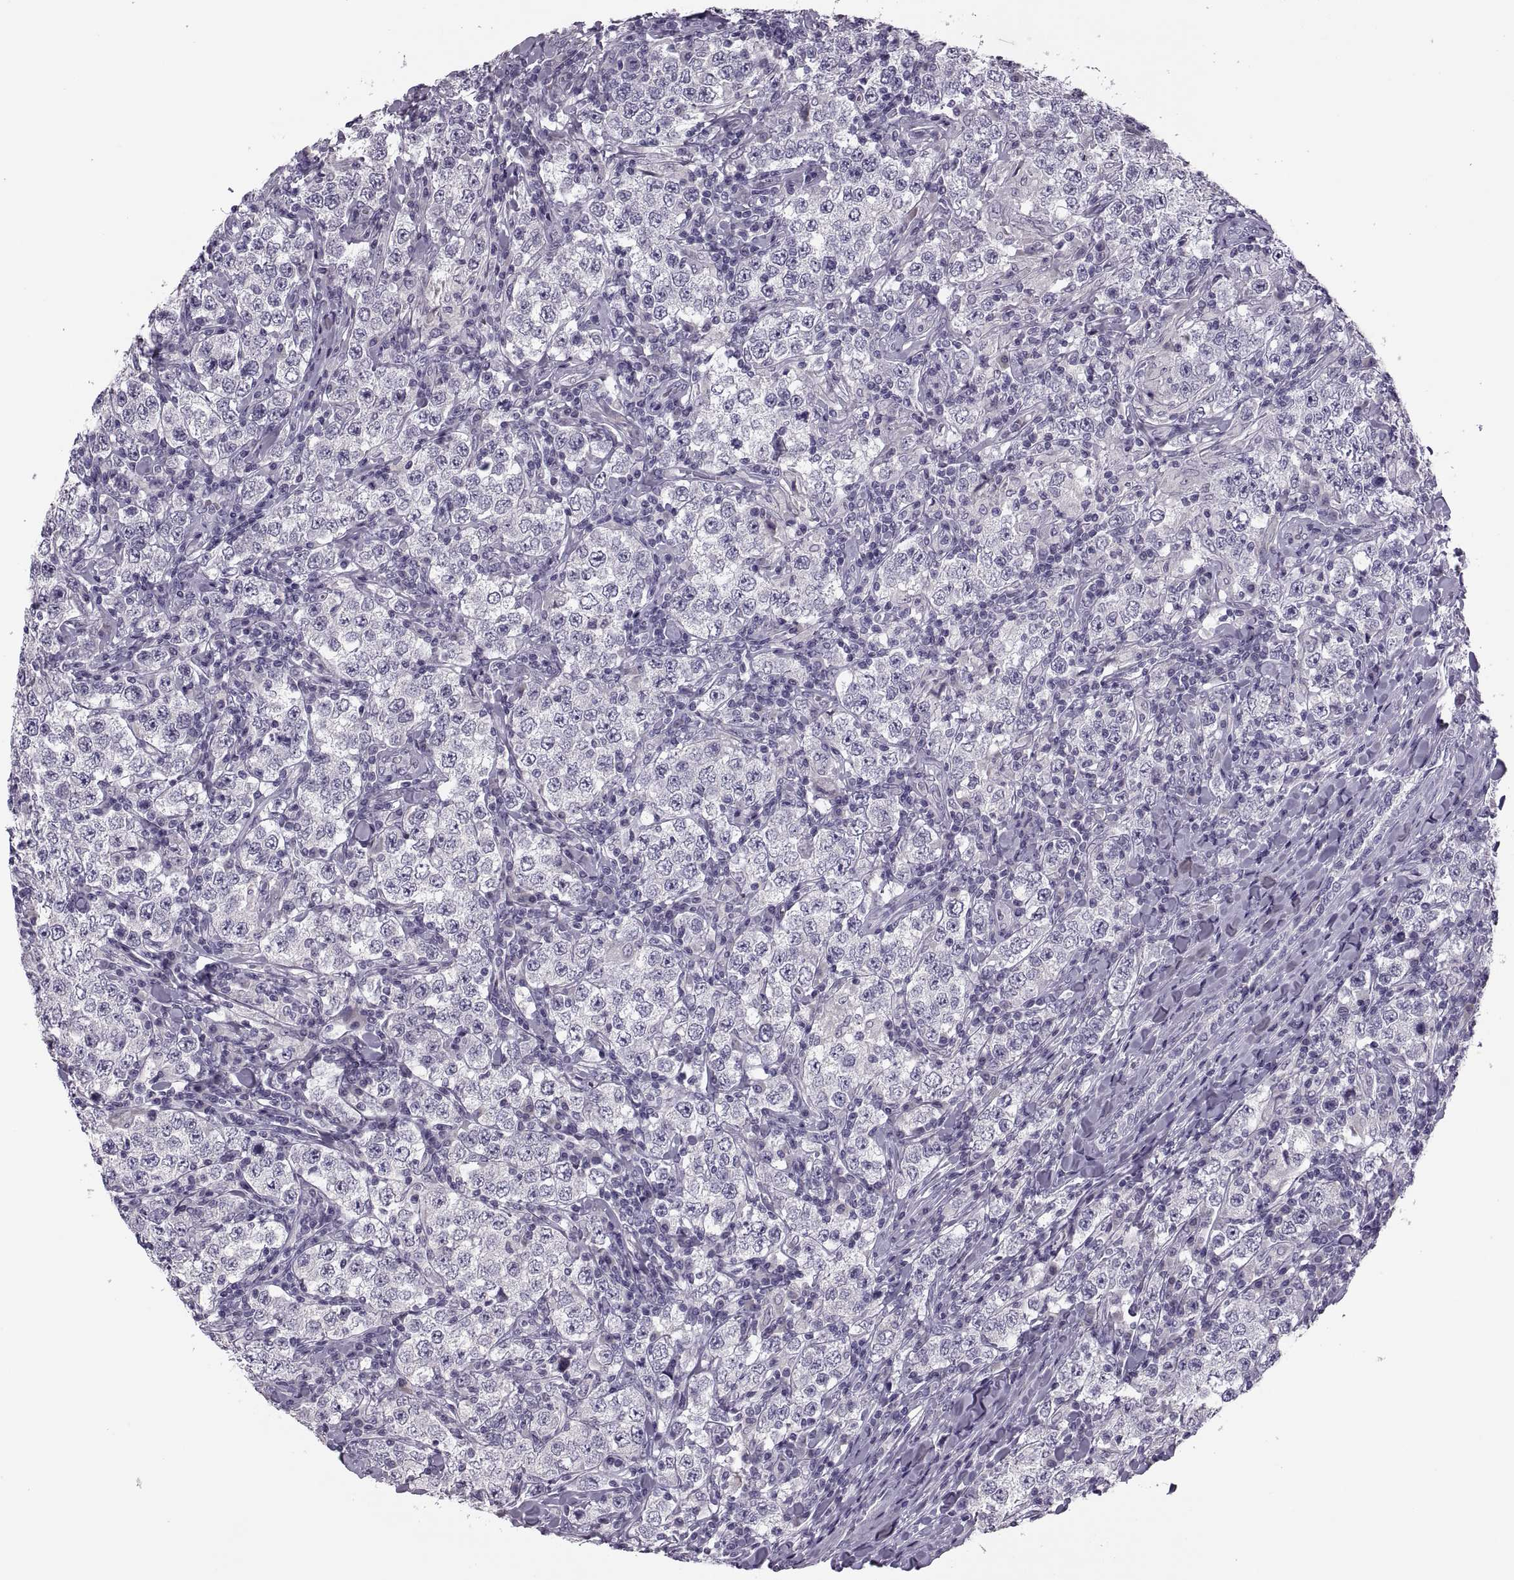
{"staining": {"intensity": "negative", "quantity": "none", "location": "none"}, "tissue": "testis cancer", "cell_type": "Tumor cells", "image_type": "cancer", "snomed": [{"axis": "morphology", "description": "Seminoma, NOS"}, {"axis": "morphology", "description": "Carcinoma, Embryonal, NOS"}, {"axis": "topography", "description": "Testis"}], "caption": "This is a micrograph of immunohistochemistry (IHC) staining of testis cancer (seminoma), which shows no expression in tumor cells.", "gene": "PRSS54", "patient": {"sex": "male", "age": 41}}